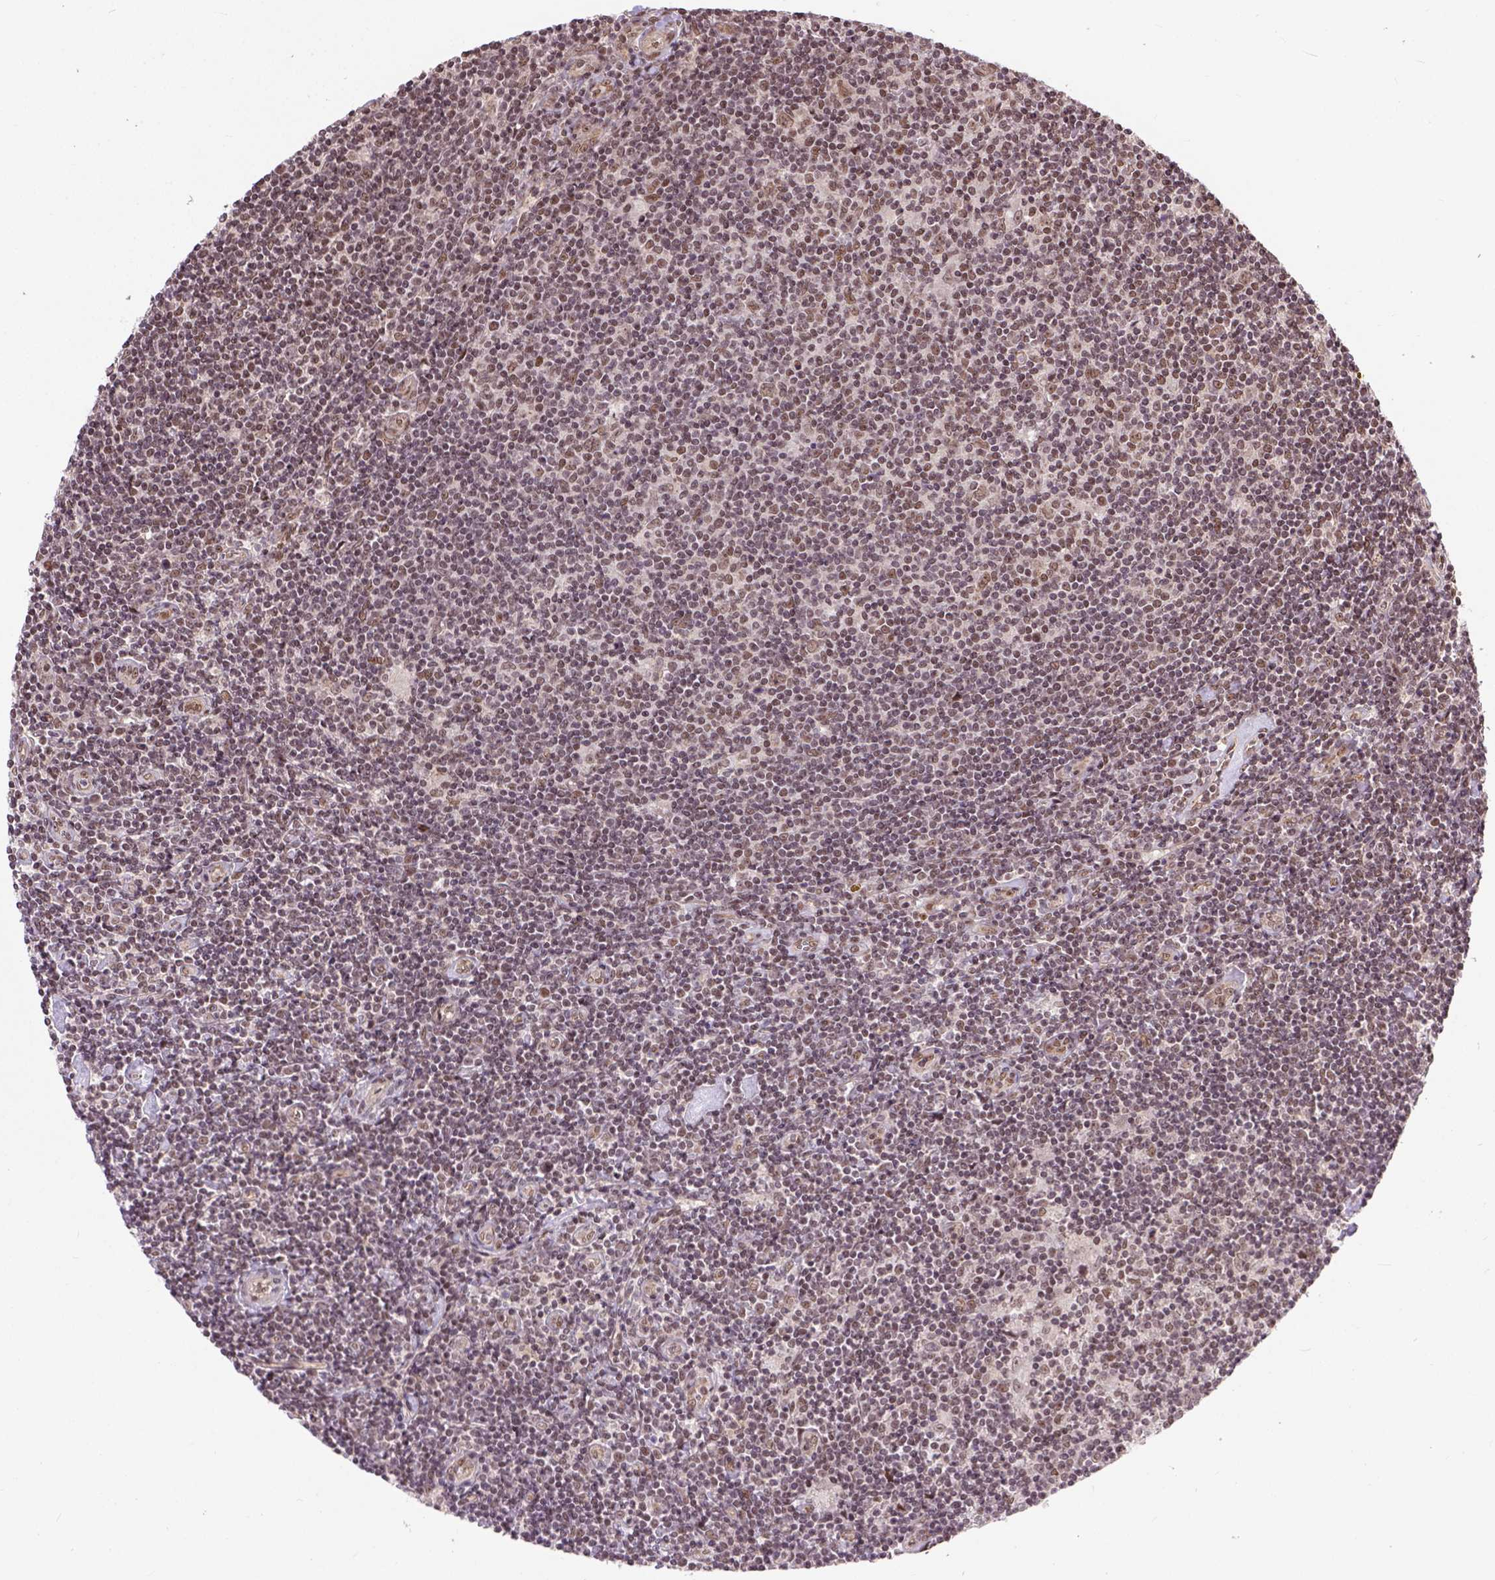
{"staining": {"intensity": "weak", "quantity": ">75%", "location": "nuclear"}, "tissue": "lymphoma", "cell_type": "Tumor cells", "image_type": "cancer", "snomed": [{"axis": "morphology", "description": "Hodgkin's disease, NOS"}, {"axis": "topography", "description": "Lymph node"}], "caption": "The histopathology image exhibits a brown stain indicating the presence of a protein in the nuclear of tumor cells in Hodgkin's disease.", "gene": "ZNF630", "patient": {"sex": "male", "age": 40}}